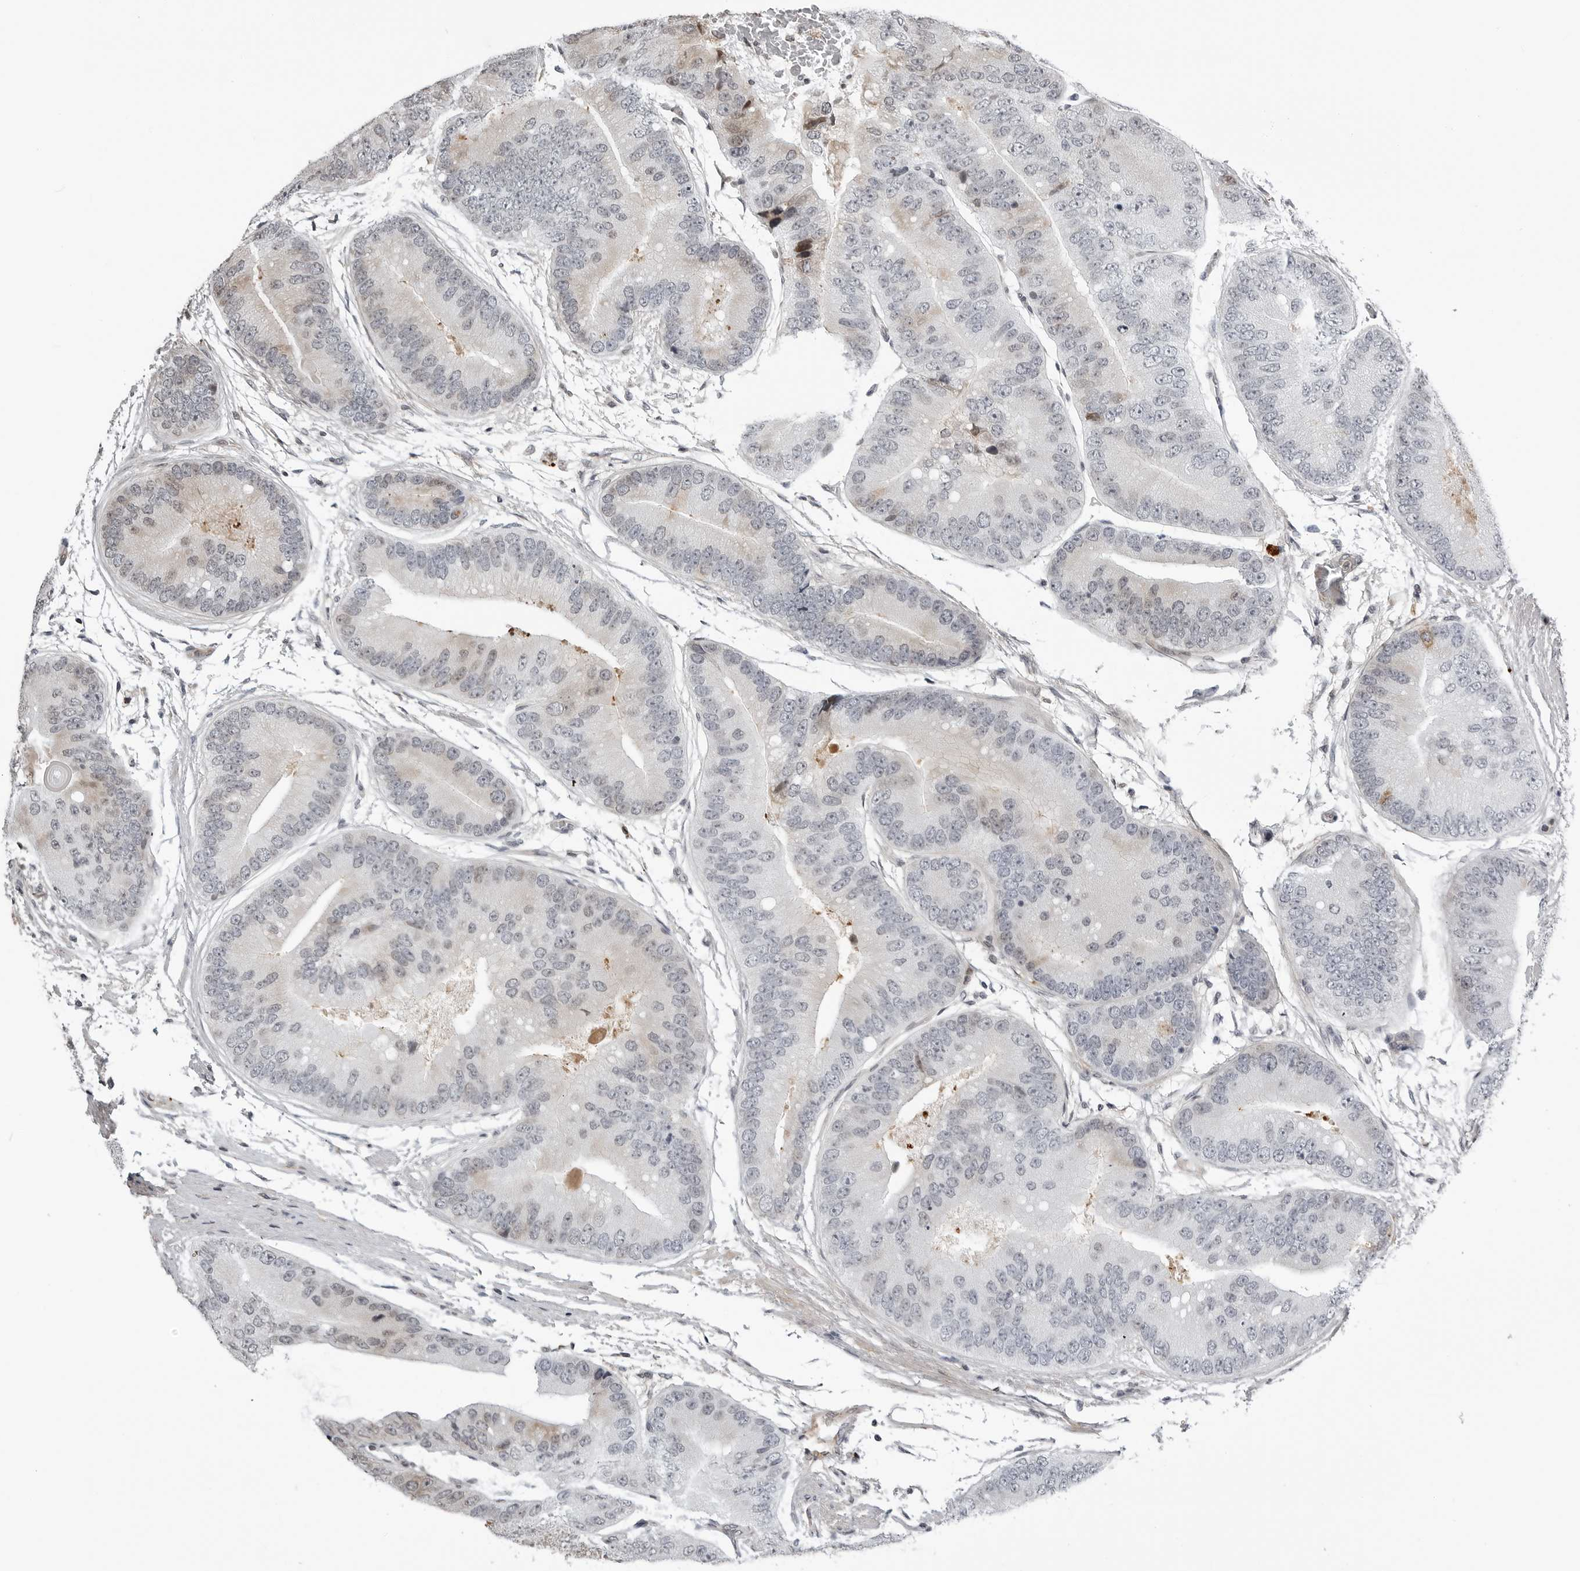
{"staining": {"intensity": "negative", "quantity": "none", "location": "none"}, "tissue": "prostate cancer", "cell_type": "Tumor cells", "image_type": "cancer", "snomed": [{"axis": "morphology", "description": "Adenocarcinoma, High grade"}, {"axis": "topography", "description": "Prostate"}], "caption": "Adenocarcinoma (high-grade) (prostate) was stained to show a protein in brown. There is no significant positivity in tumor cells. The staining was performed using DAB to visualize the protein expression in brown, while the nuclei were stained in blue with hematoxylin (Magnification: 20x).", "gene": "CXCR5", "patient": {"sex": "male", "age": 70}}